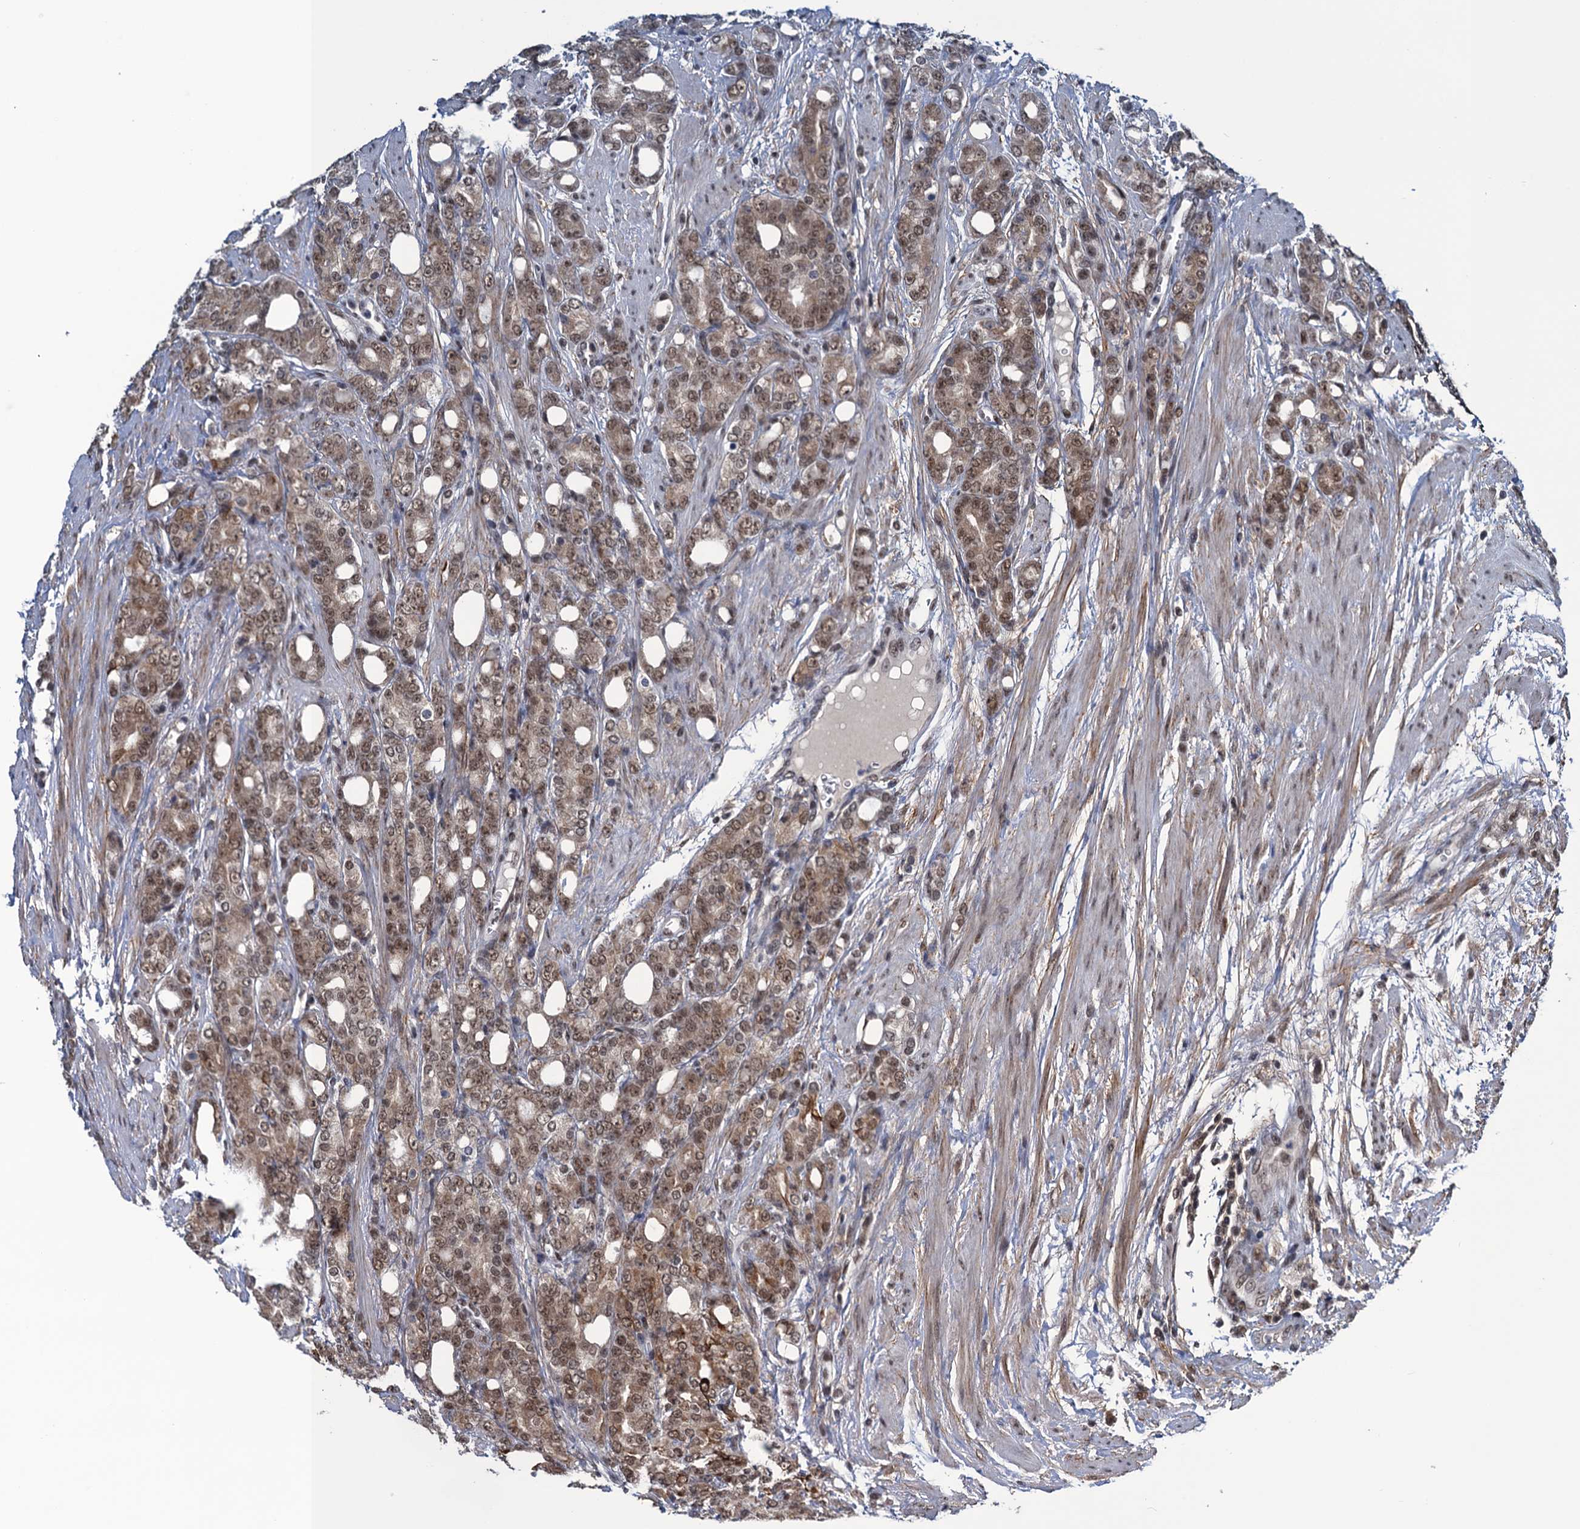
{"staining": {"intensity": "moderate", "quantity": ">75%", "location": "cytoplasmic/membranous,nuclear"}, "tissue": "prostate cancer", "cell_type": "Tumor cells", "image_type": "cancer", "snomed": [{"axis": "morphology", "description": "Adenocarcinoma, High grade"}, {"axis": "topography", "description": "Prostate"}], "caption": "Protein analysis of prostate cancer tissue displays moderate cytoplasmic/membranous and nuclear staining in approximately >75% of tumor cells.", "gene": "SAE1", "patient": {"sex": "male", "age": 62}}